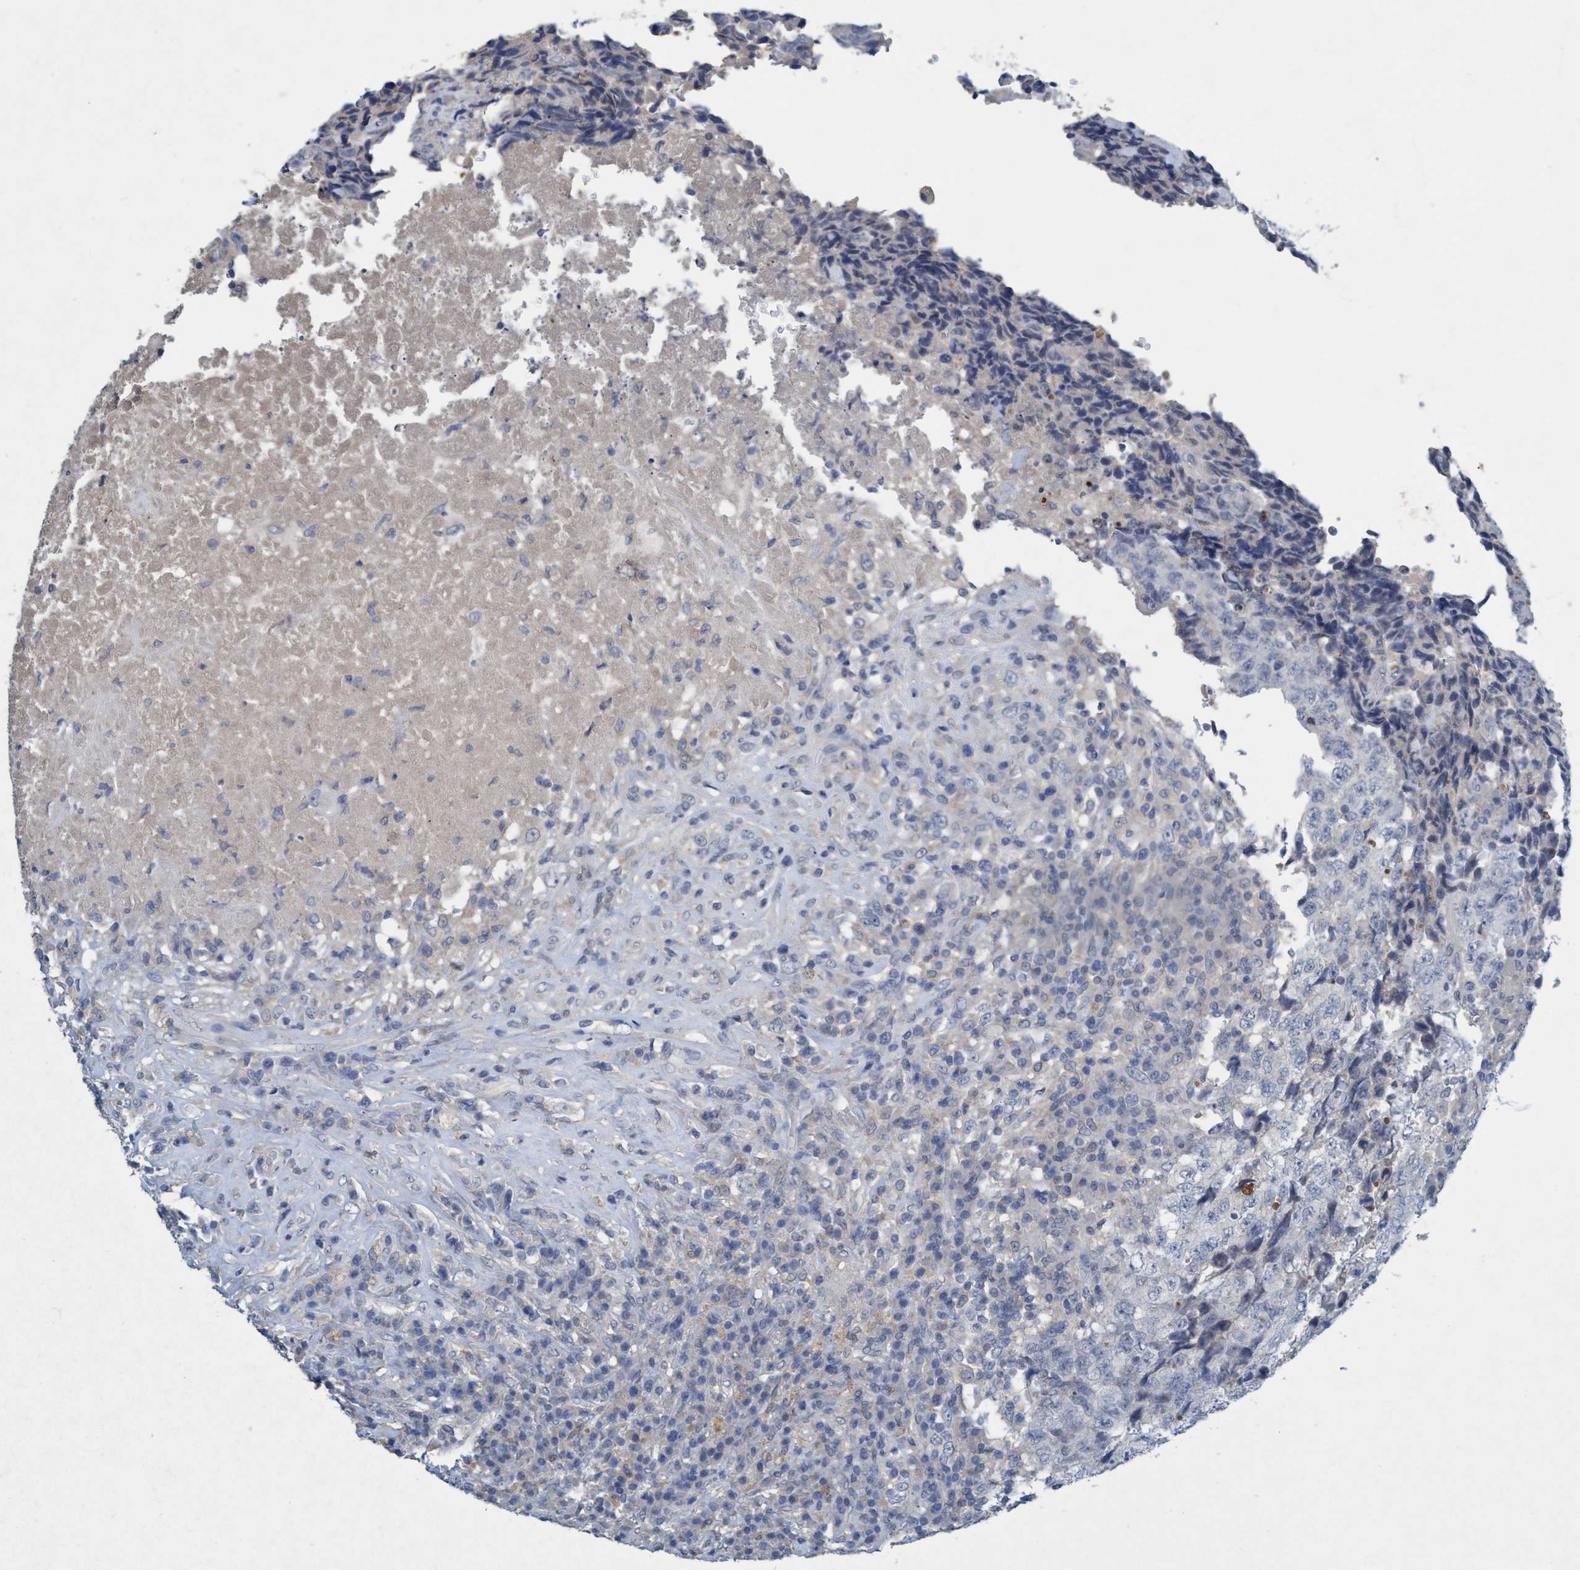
{"staining": {"intensity": "negative", "quantity": "none", "location": "none"}, "tissue": "testis cancer", "cell_type": "Tumor cells", "image_type": "cancer", "snomed": [{"axis": "morphology", "description": "Necrosis, NOS"}, {"axis": "morphology", "description": "Carcinoma, Embryonal, NOS"}, {"axis": "topography", "description": "Testis"}], "caption": "Immunohistochemistry (IHC) micrograph of neoplastic tissue: embryonal carcinoma (testis) stained with DAB (3,3'-diaminobenzidine) demonstrates no significant protein positivity in tumor cells. The staining is performed using DAB brown chromogen with nuclei counter-stained in using hematoxylin.", "gene": "RNF208", "patient": {"sex": "male", "age": 19}}